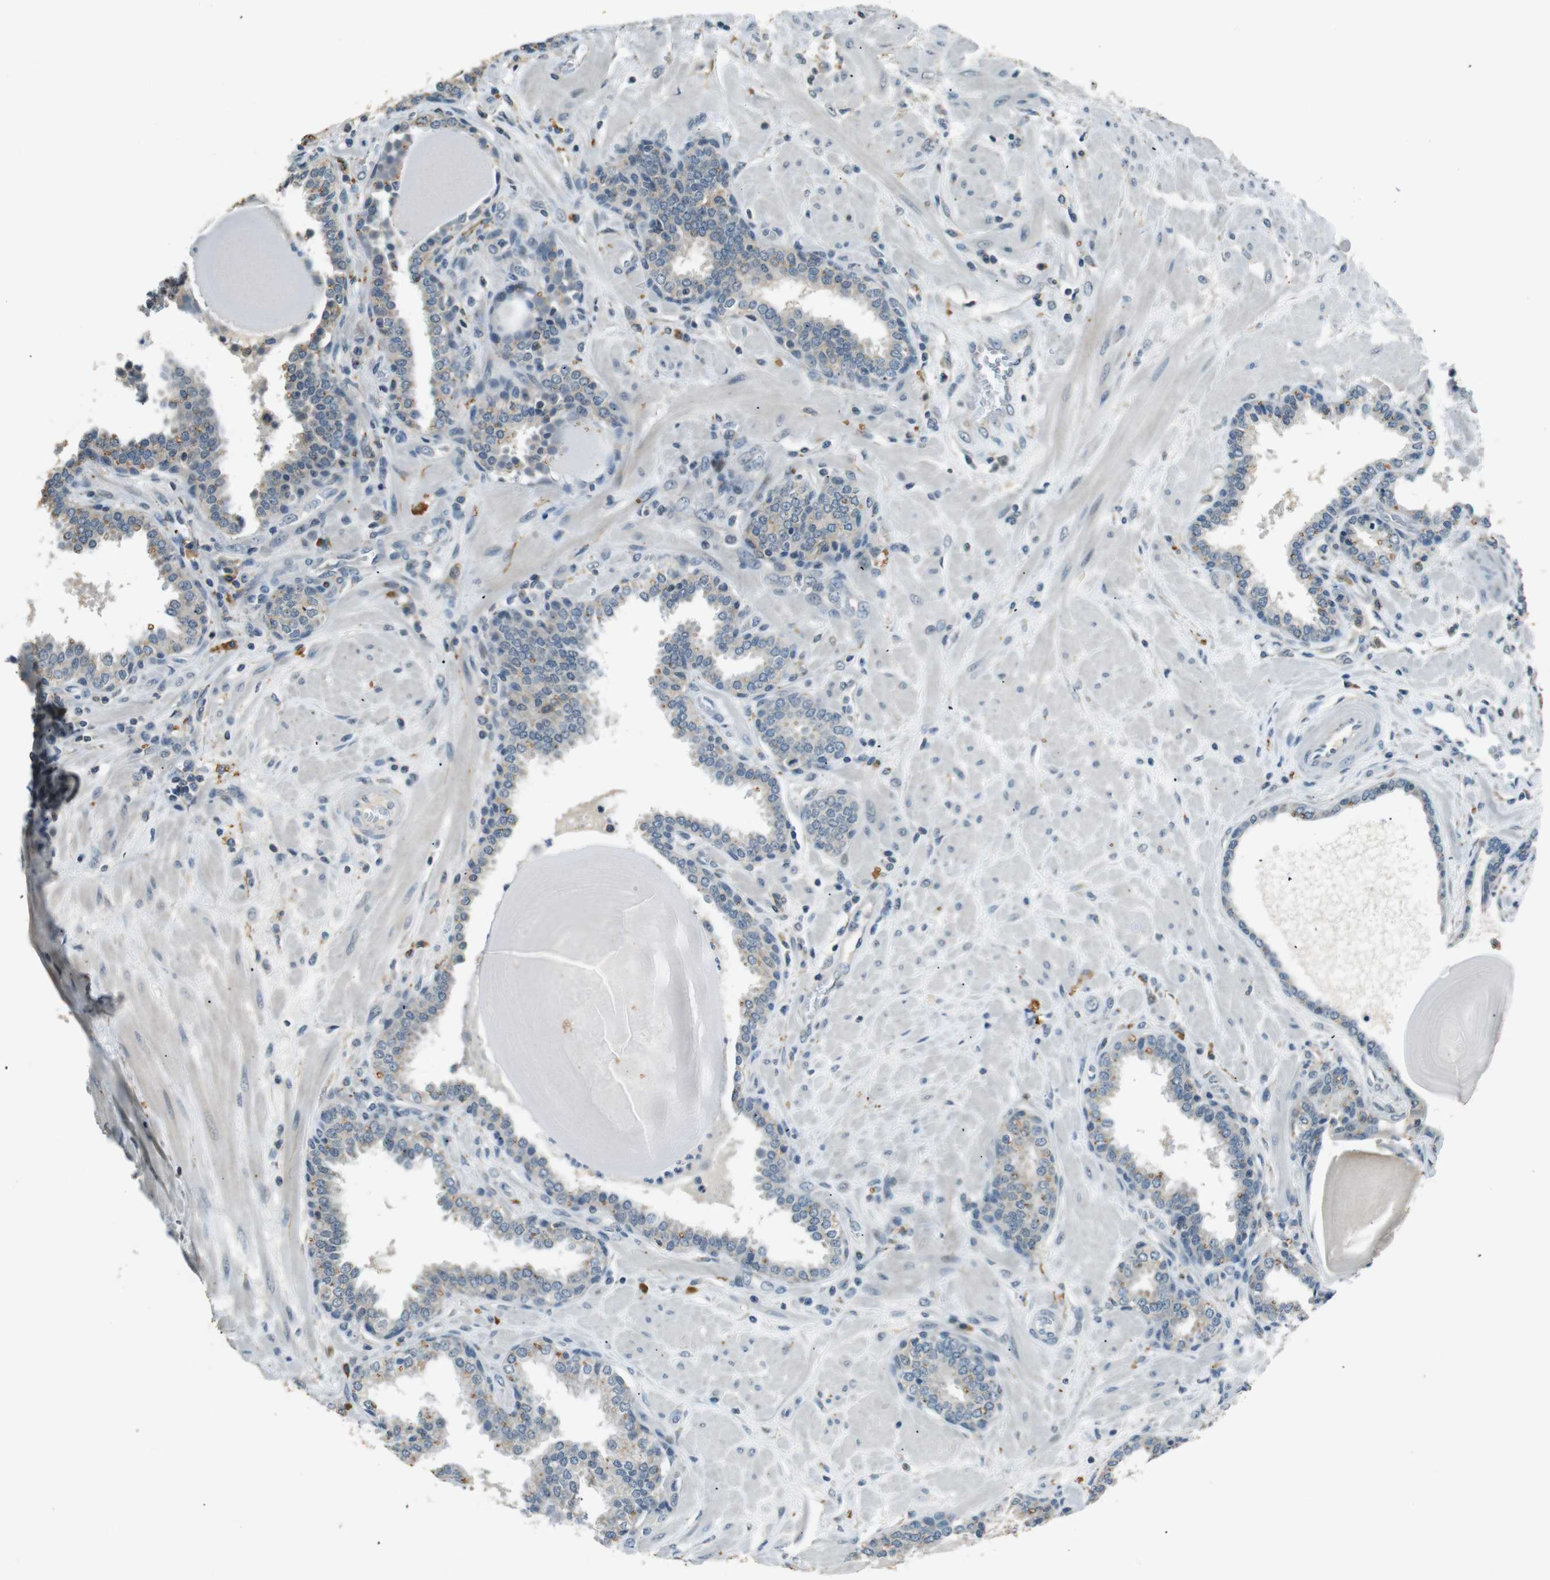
{"staining": {"intensity": "weak", "quantity": "<25%", "location": "cytoplasmic/membranous"}, "tissue": "prostate", "cell_type": "Glandular cells", "image_type": "normal", "snomed": [{"axis": "morphology", "description": "Normal tissue, NOS"}, {"axis": "topography", "description": "Prostate"}], "caption": "DAB immunohistochemical staining of unremarkable prostate displays no significant staining in glandular cells. (Brightfield microscopy of DAB IHC at high magnification).", "gene": "MAGI2", "patient": {"sex": "male", "age": 51}}